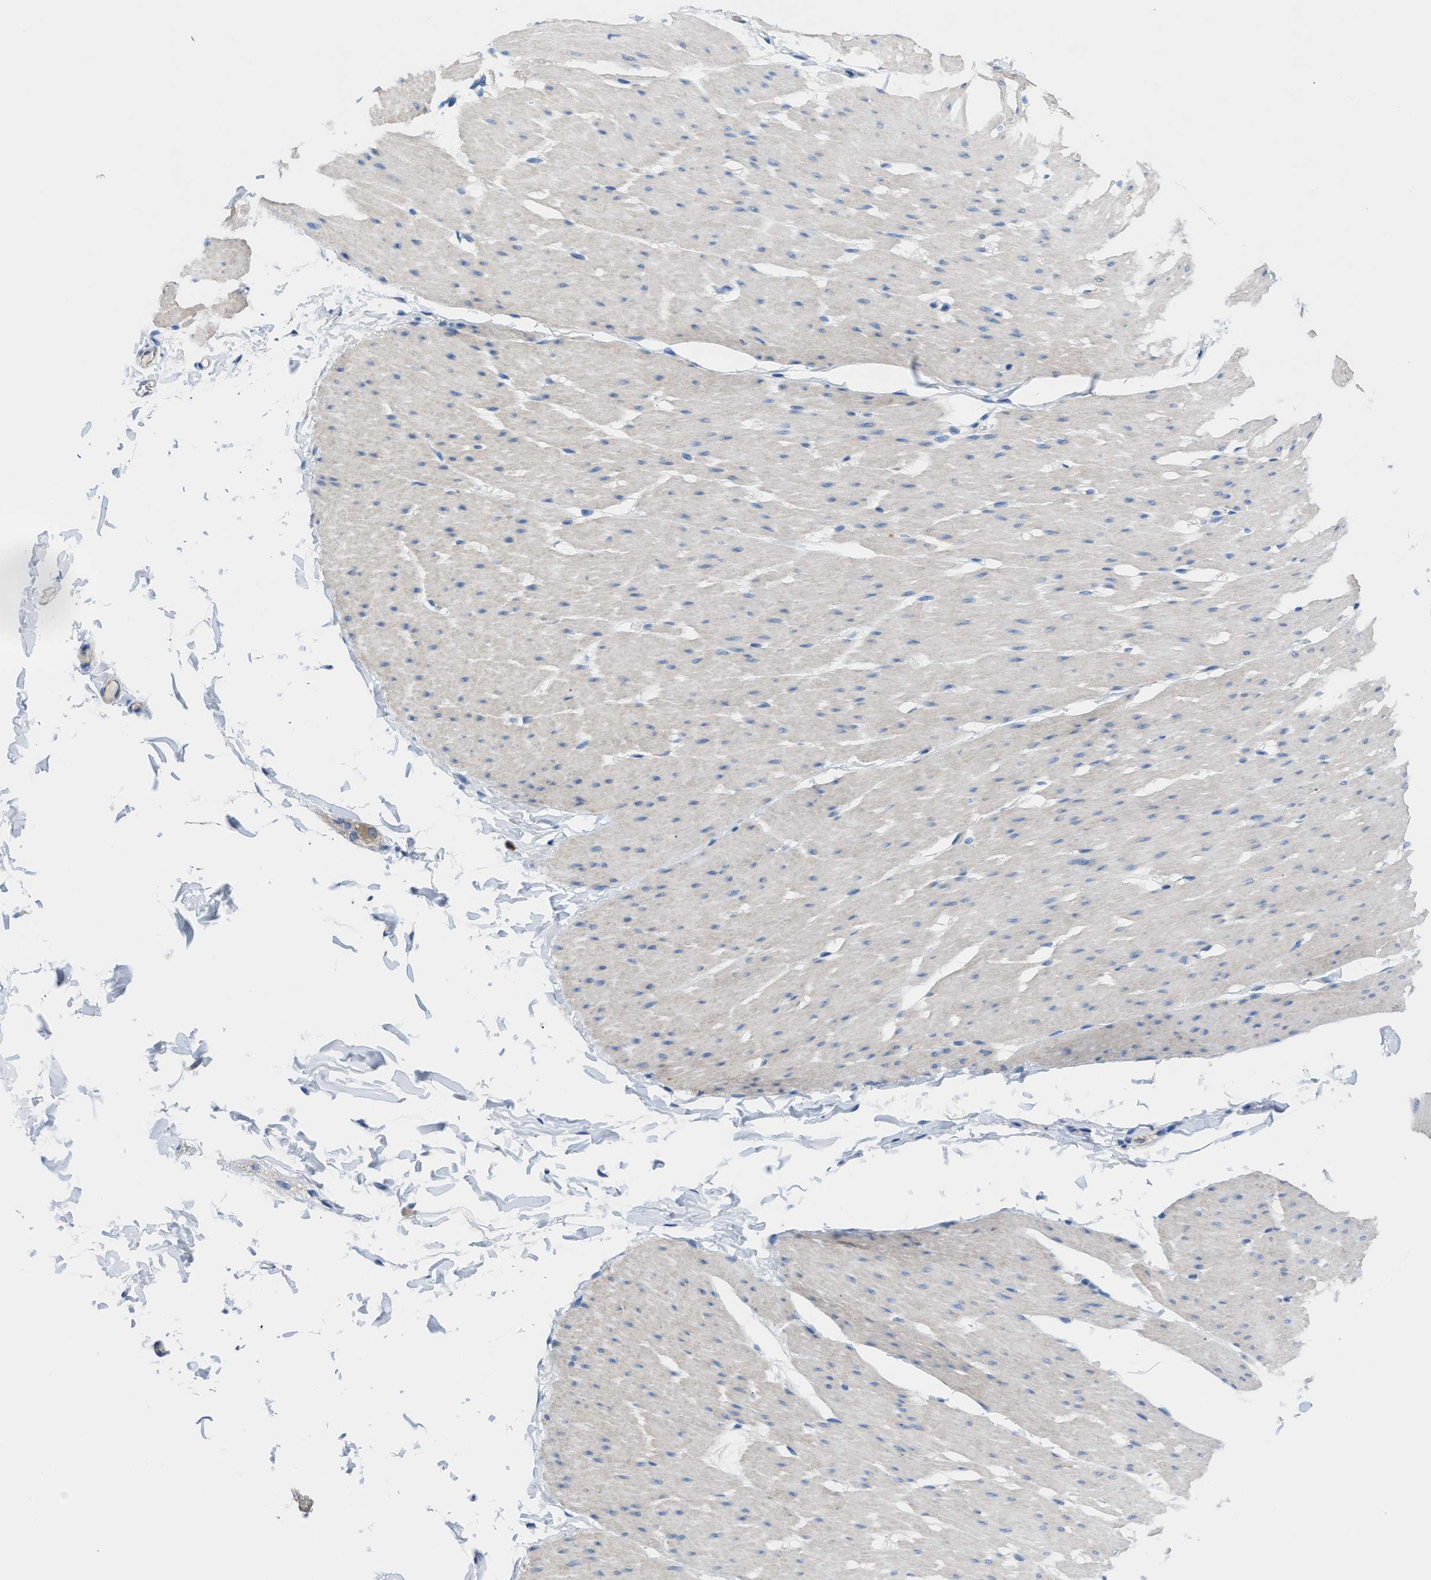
{"staining": {"intensity": "negative", "quantity": "none", "location": "none"}, "tissue": "smooth muscle", "cell_type": "Smooth muscle cells", "image_type": "normal", "snomed": [{"axis": "morphology", "description": "Normal tissue, NOS"}, {"axis": "topography", "description": "Smooth muscle"}, {"axis": "topography", "description": "Colon"}], "caption": "The micrograph reveals no significant positivity in smooth muscle cells of smooth muscle. Brightfield microscopy of immunohistochemistry stained with DAB (3,3'-diaminobenzidine) (brown) and hematoxylin (blue), captured at high magnification.", "gene": "ITPR1", "patient": {"sex": "male", "age": 67}}